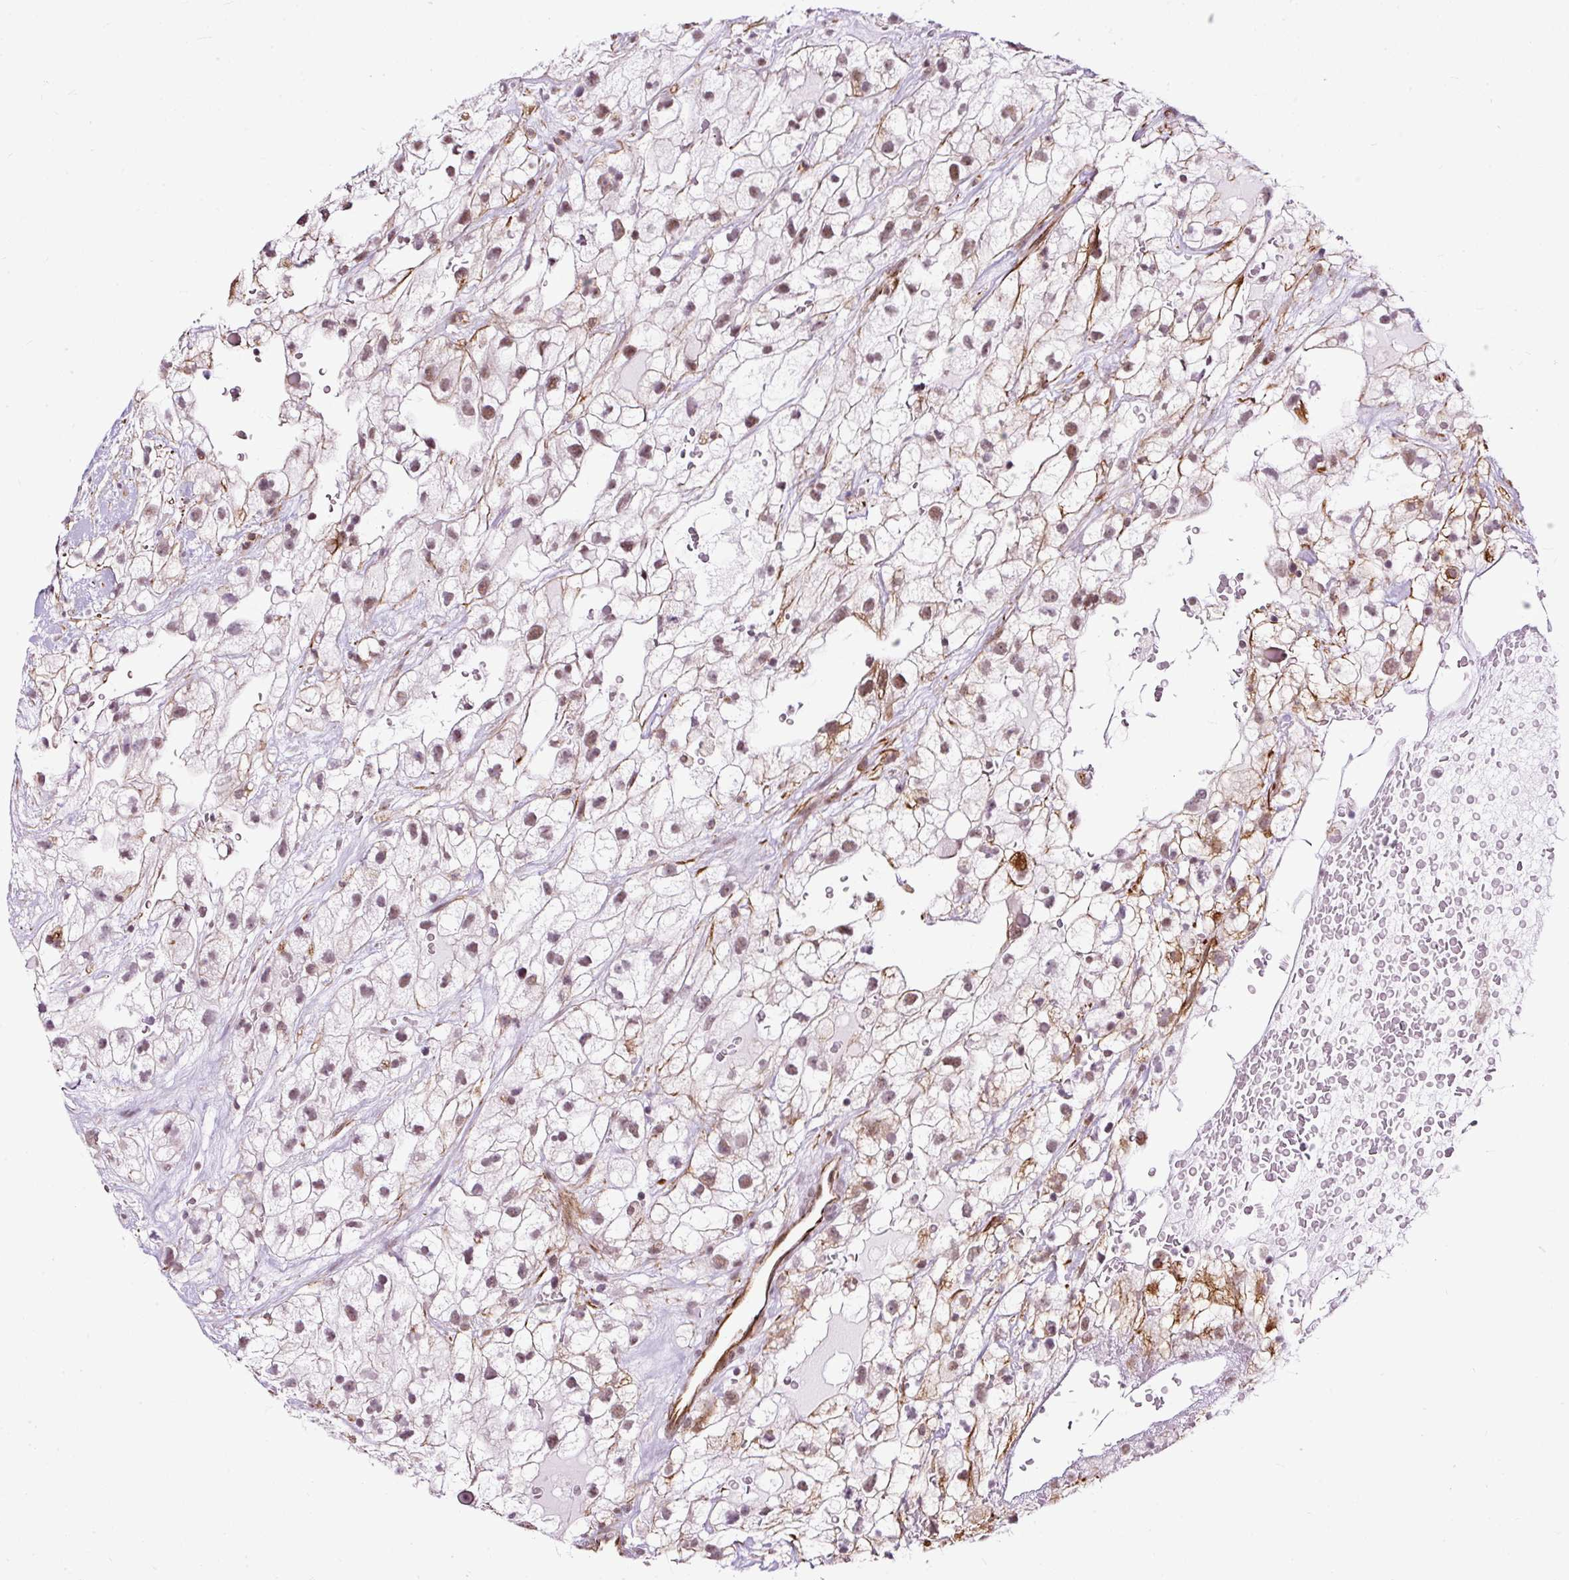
{"staining": {"intensity": "weak", "quantity": "25%-75%", "location": "nuclear"}, "tissue": "renal cancer", "cell_type": "Tumor cells", "image_type": "cancer", "snomed": [{"axis": "morphology", "description": "Adenocarcinoma, NOS"}, {"axis": "topography", "description": "Kidney"}], "caption": "IHC of human adenocarcinoma (renal) shows low levels of weak nuclear staining in about 25%-75% of tumor cells. (IHC, brightfield microscopy, high magnification).", "gene": "LUC7L2", "patient": {"sex": "male", "age": 59}}